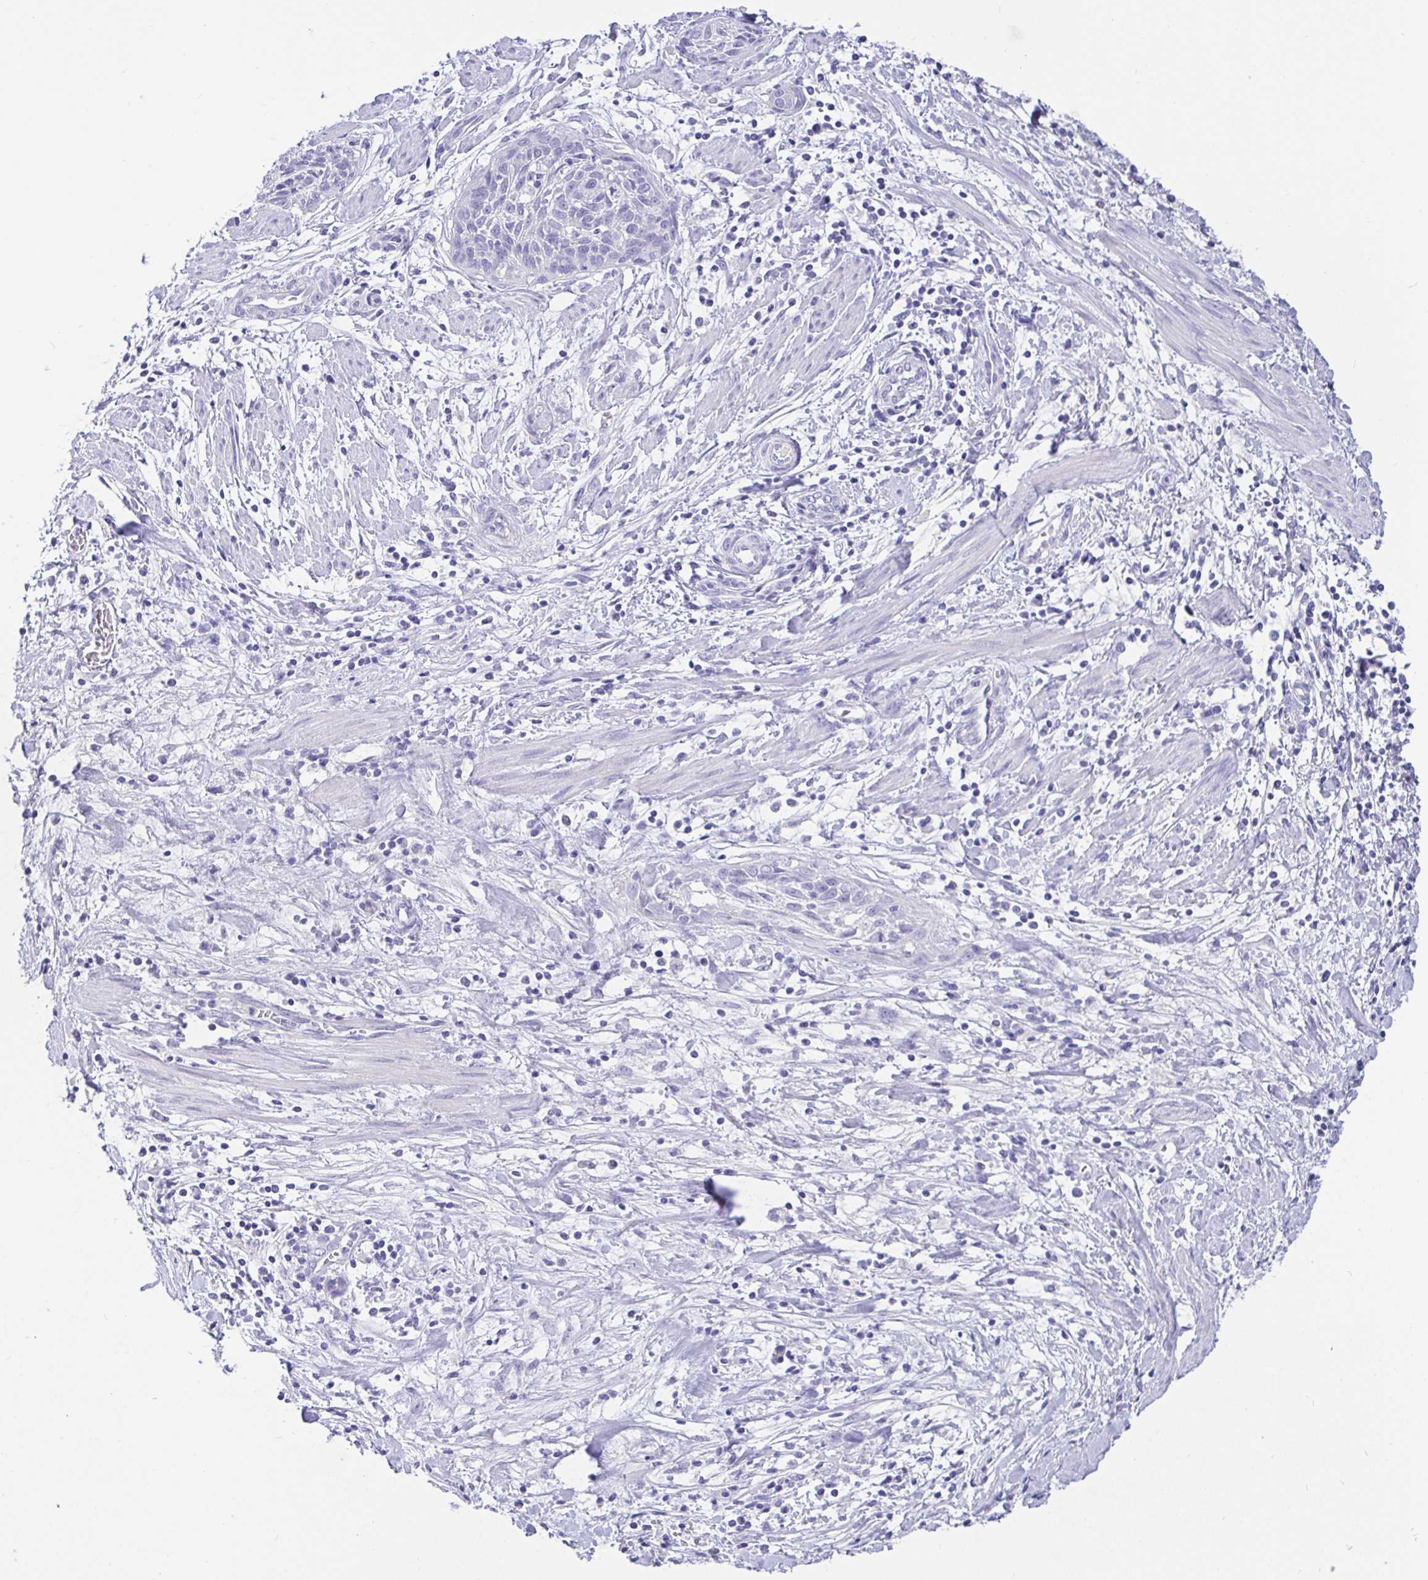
{"staining": {"intensity": "negative", "quantity": "none", "location": "none"}, "tissue": "cervical cancer", "cell_type": "Tumor cells", "image_type": "cancer", "snomed": [{"axis": "morphology", "description": "Squamous cell carcinoma, NOS"}, {"axis": "topography", "description": "Cervix"}], "caption": "There is no significant positivity in tumor cells of cervical cancer (squamous cell carcinoma).", "gene": "TPTE", "patient": {"sex": "female", "age": 55}}